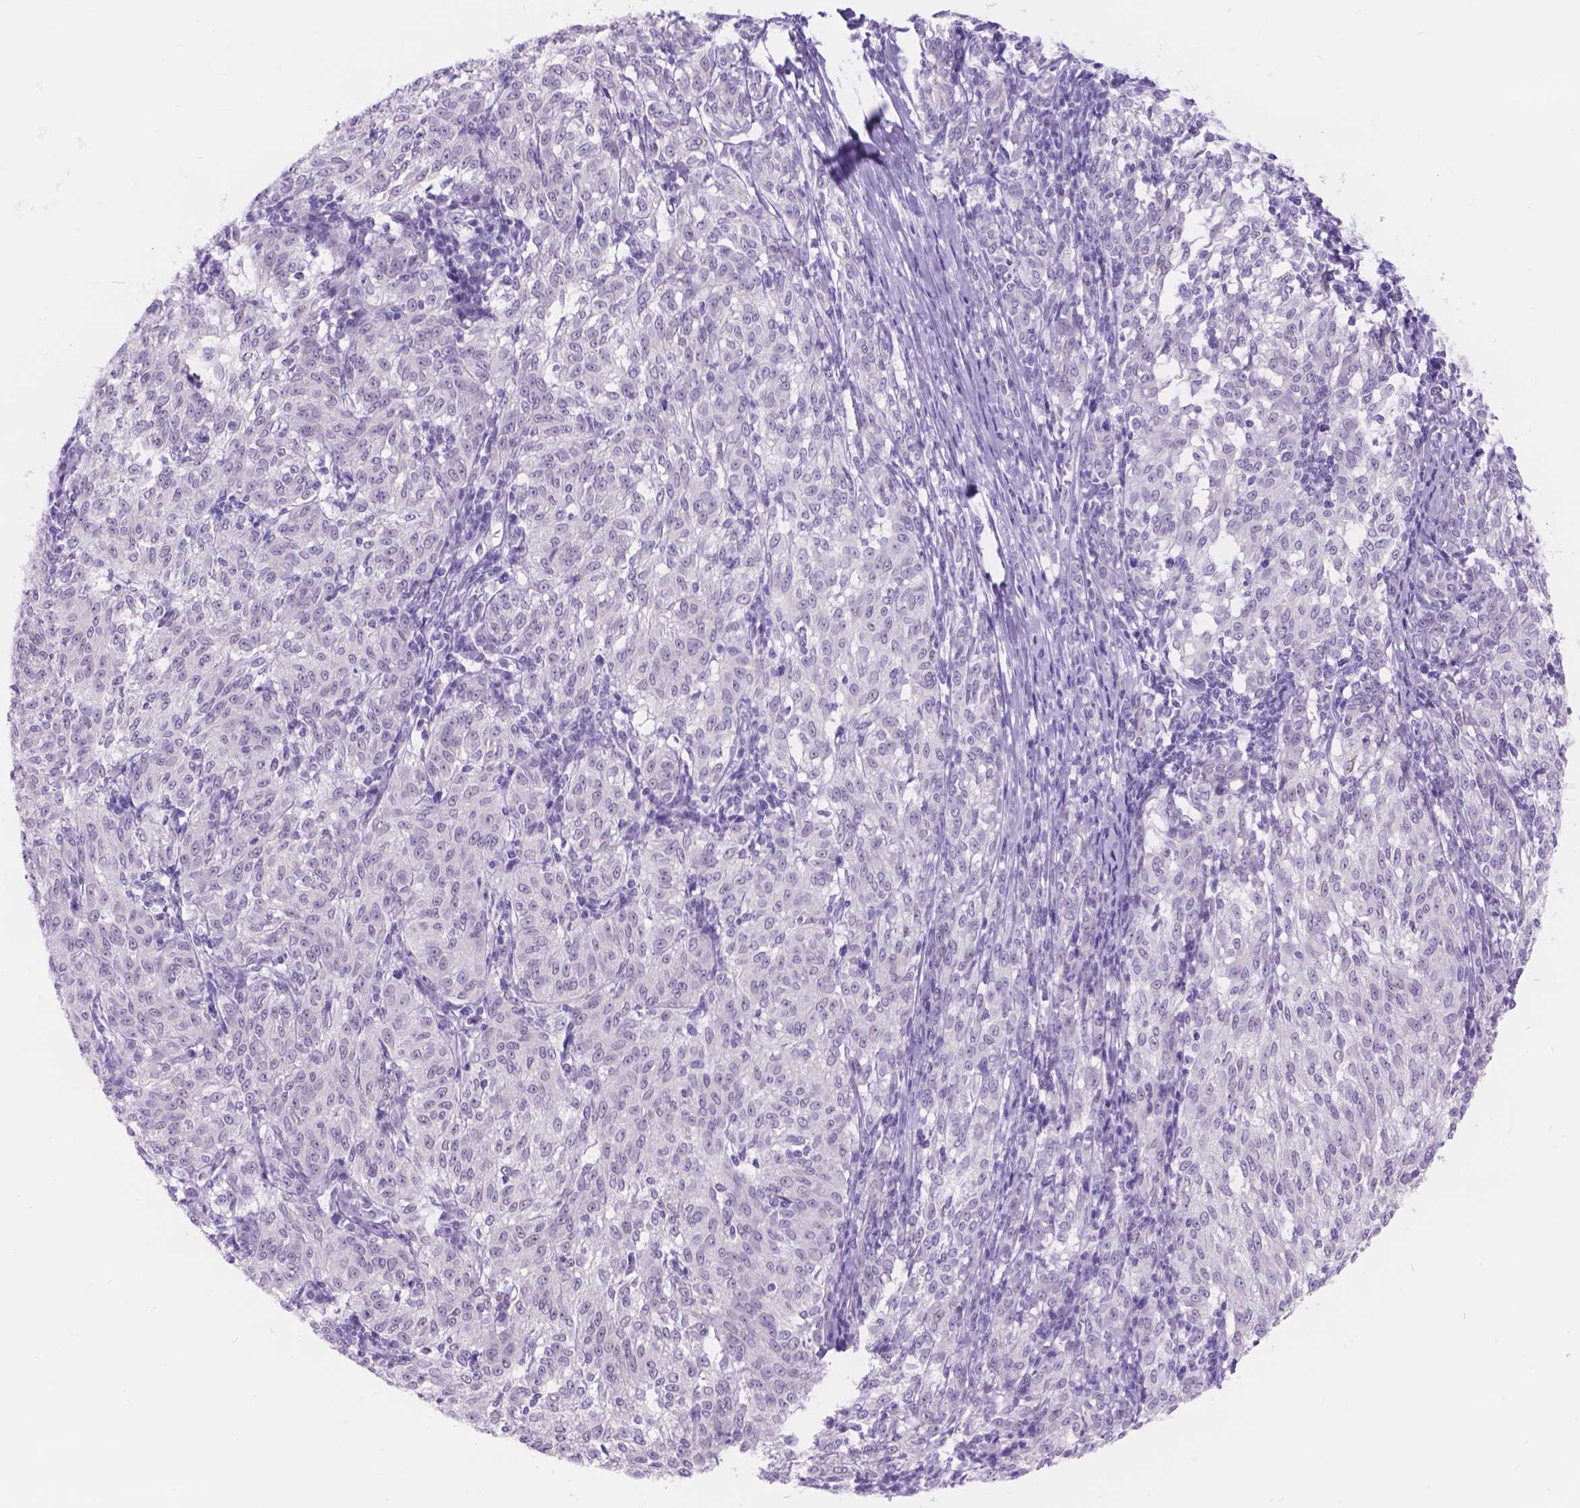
{"staining": {"intensity": "negative", "quantity": "none", "location": "none"}, "tissue": "melanoma", "cell_type": "Tumor cells", "image_type": "cancer", "snomed": [{"axis": "morphology", "description": "Malignant melanoma, NOS"}, {"axis": "topography", "description": "Skin"}], "caption": "This is an immunohistochemistry image of malignant melanoma. There is no expression in tumor cells.", "gene": "DCC", "patient": {"sex": "female", "age": 72}}